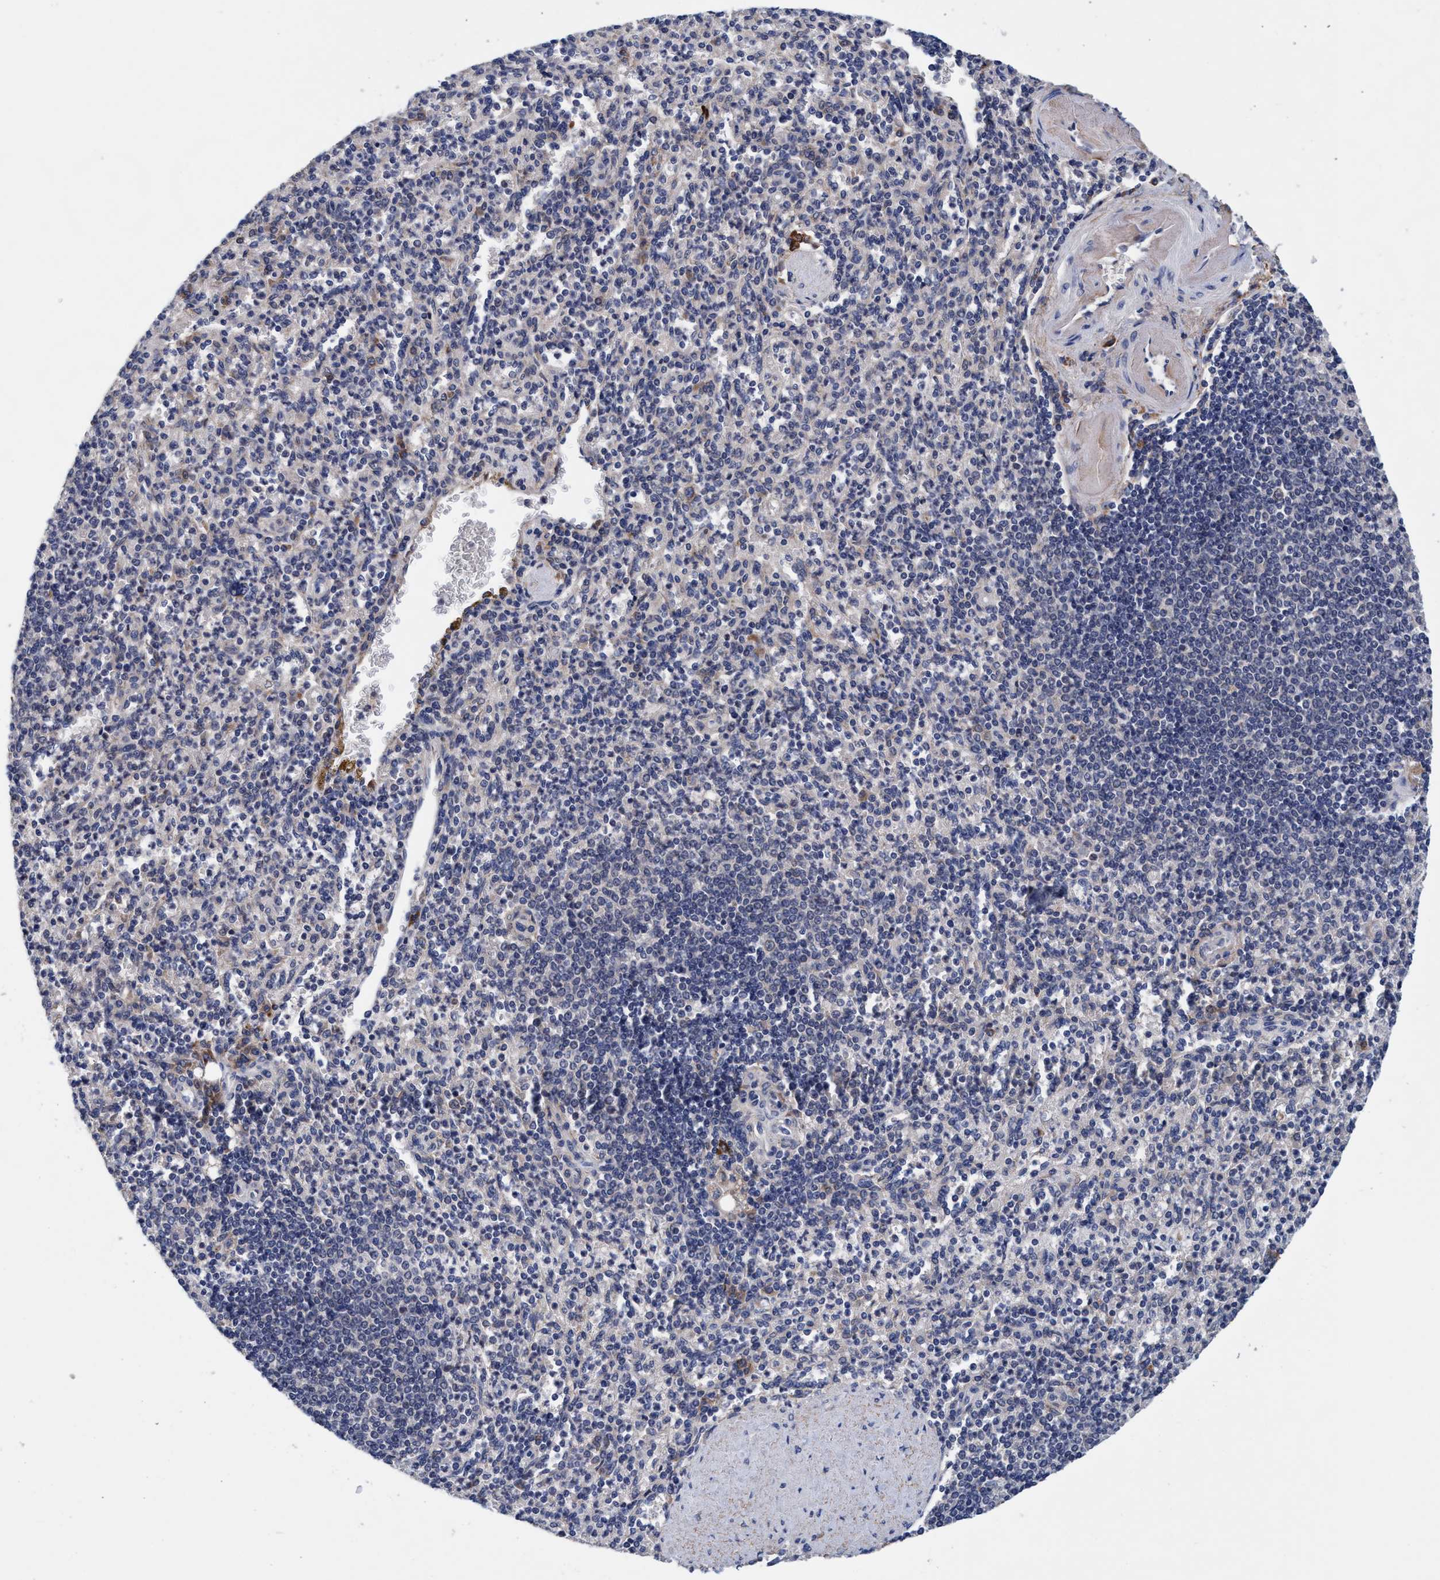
{"staining": {"intensity": "negative", "quantity": "none", "location": "none"}, "tissue": "spleen", "cell_type": "Cells in red pulp", "image_type": "normal", "snomed": [{"axis": "morphology", "description": "Normal tissue, NOS"}, {"axis": "topography", "description": "Spleen"}], "caption": "High power microscopy micrograph of an immunohistochemistry histopathology image of unremarkable spleen, revealing no significant positivity in cells in red pulp. The staining was performed using DAB to visualize the protein expression in brown, while the nuclei were stained in blue with hematoxylin (Magnification: 20x).", "gene": "CALCOCO2", "patient": {"sex": "female", "age": 74}}